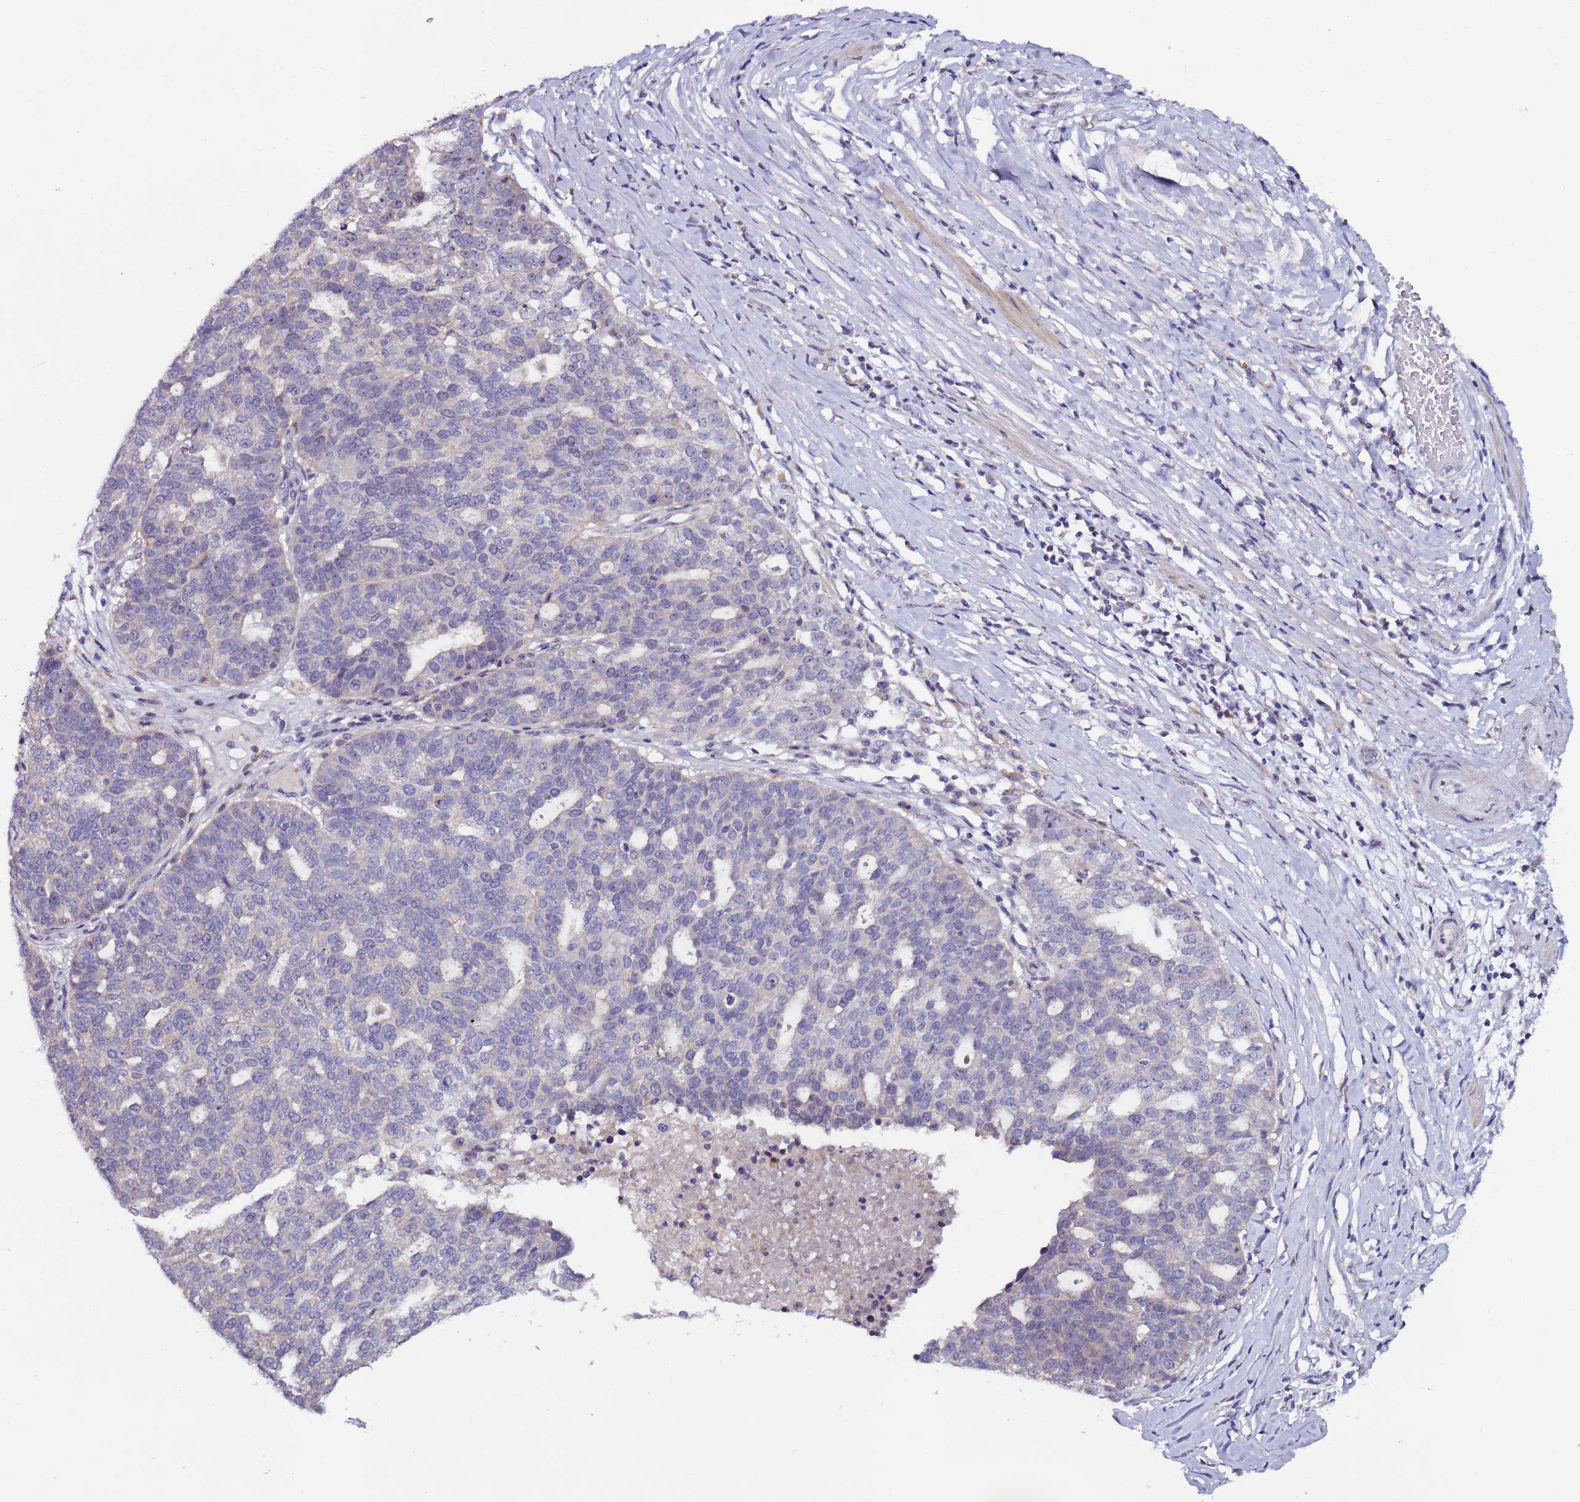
{"staining": {"intensity": "negative", "quantity": "none", "location": "none"}, "tissue": "ovarian cancer", "cell_type": "Tumor cells", "image_type": "cancer", "snomed": [{"axis": "morphology", "description": "Cystadenocarcinoma, serous, NOS"}, {"axis": "topography", "description": "Ovary"}], "caption": "Human ovarian serous cystadenocarcinoma stained for a protein using IHC displays no staining in tumor cells.", "gene": "KRI1", "patient": {"sex": "female", "age": 59}}